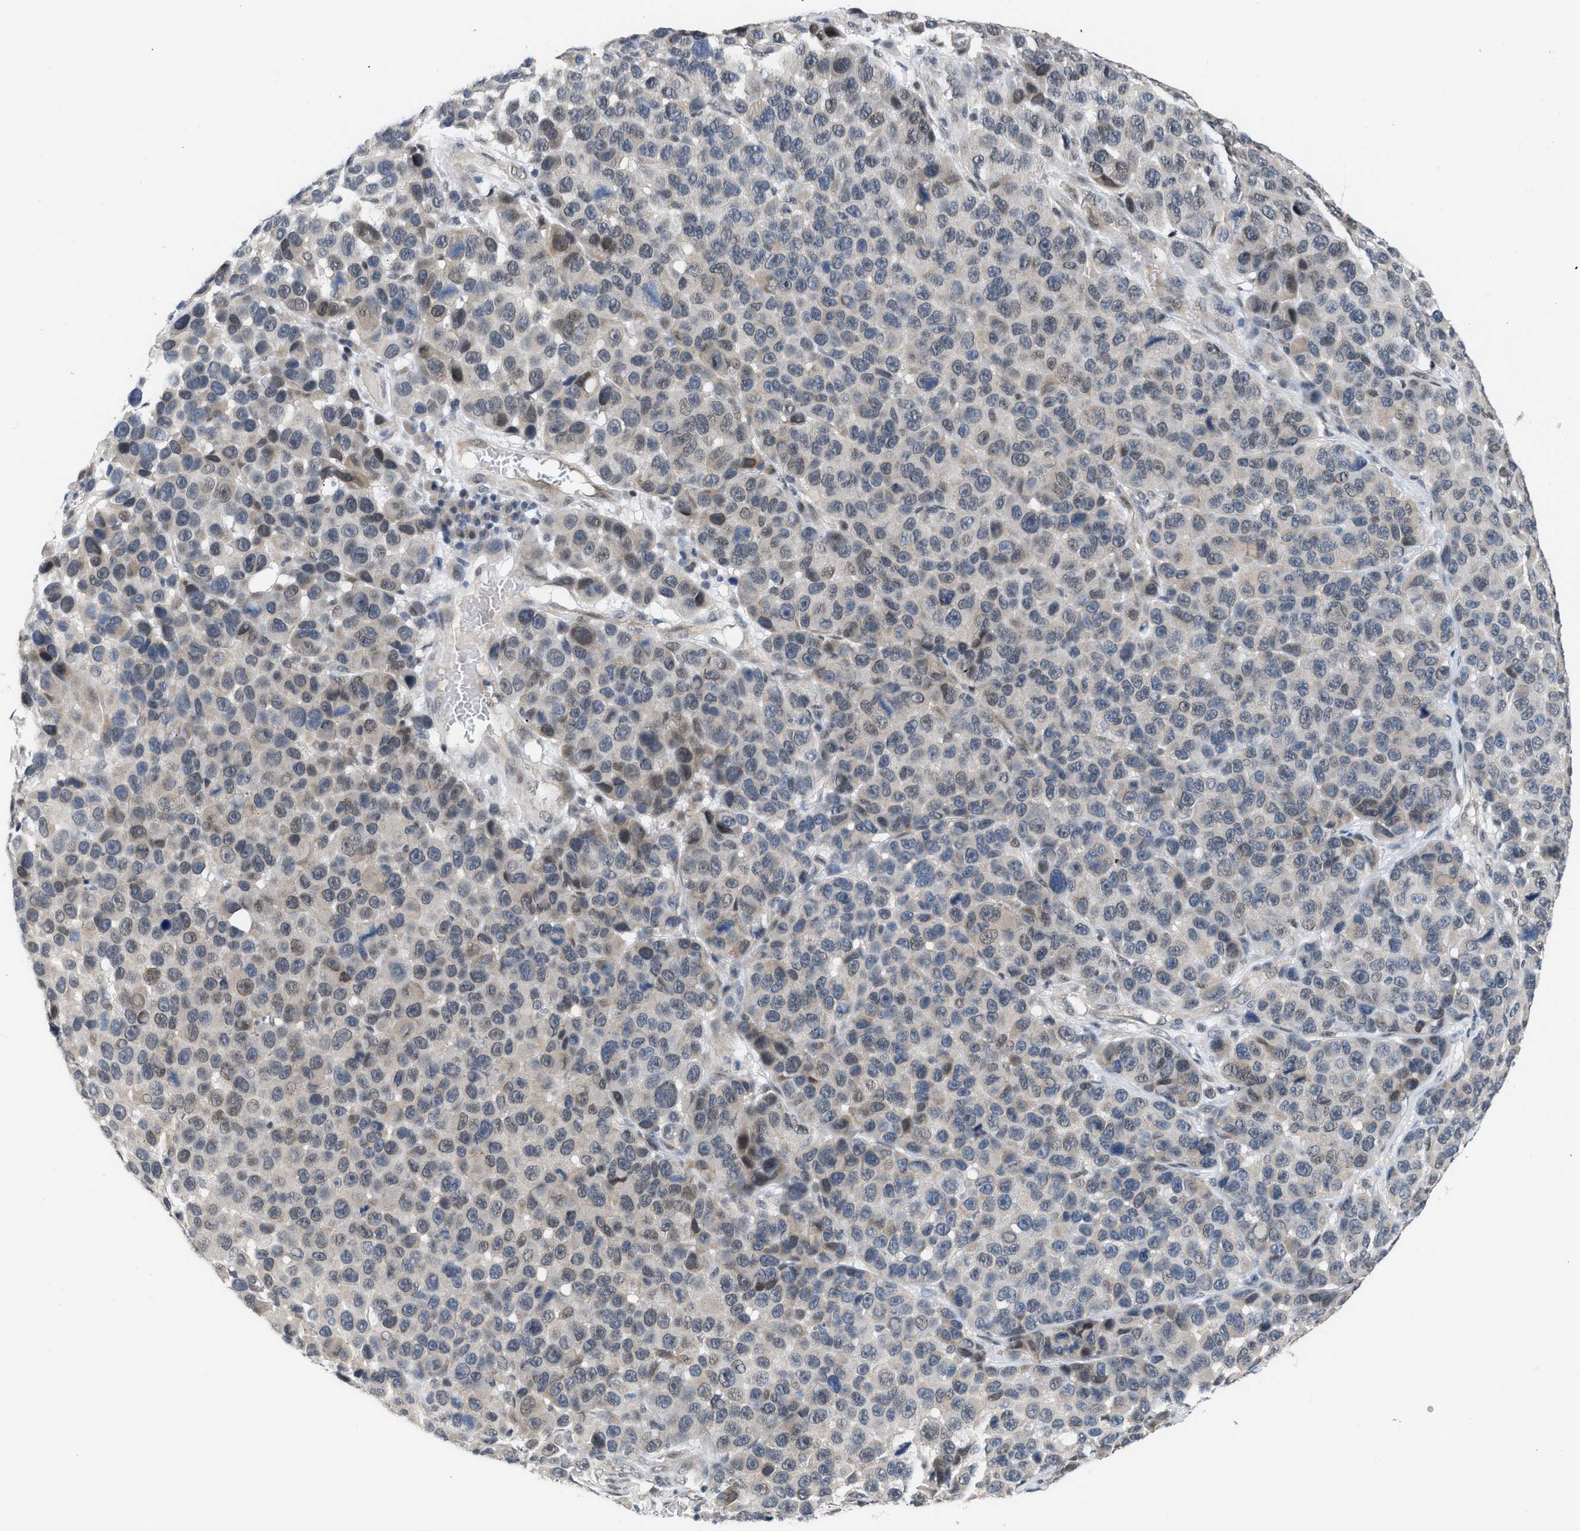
{"staining": {"intensity": "weak", "quantity": "<25%", "location": "cytoplasmic/membranous"}, "tissue": "melanoma", "cell_type": "Tumor cells", "image_type": "cancer", "snomed": [{"axis": "morphology", "description": "Malignant melanoma, NOS"}, {"axis": "topography", "description": "Skin"}], "caption": "Tumor cells show no significant protein staining in malignant melanoma.", "gene": "TXNRD3", "patient": {"sex": "male", "age": 53}}